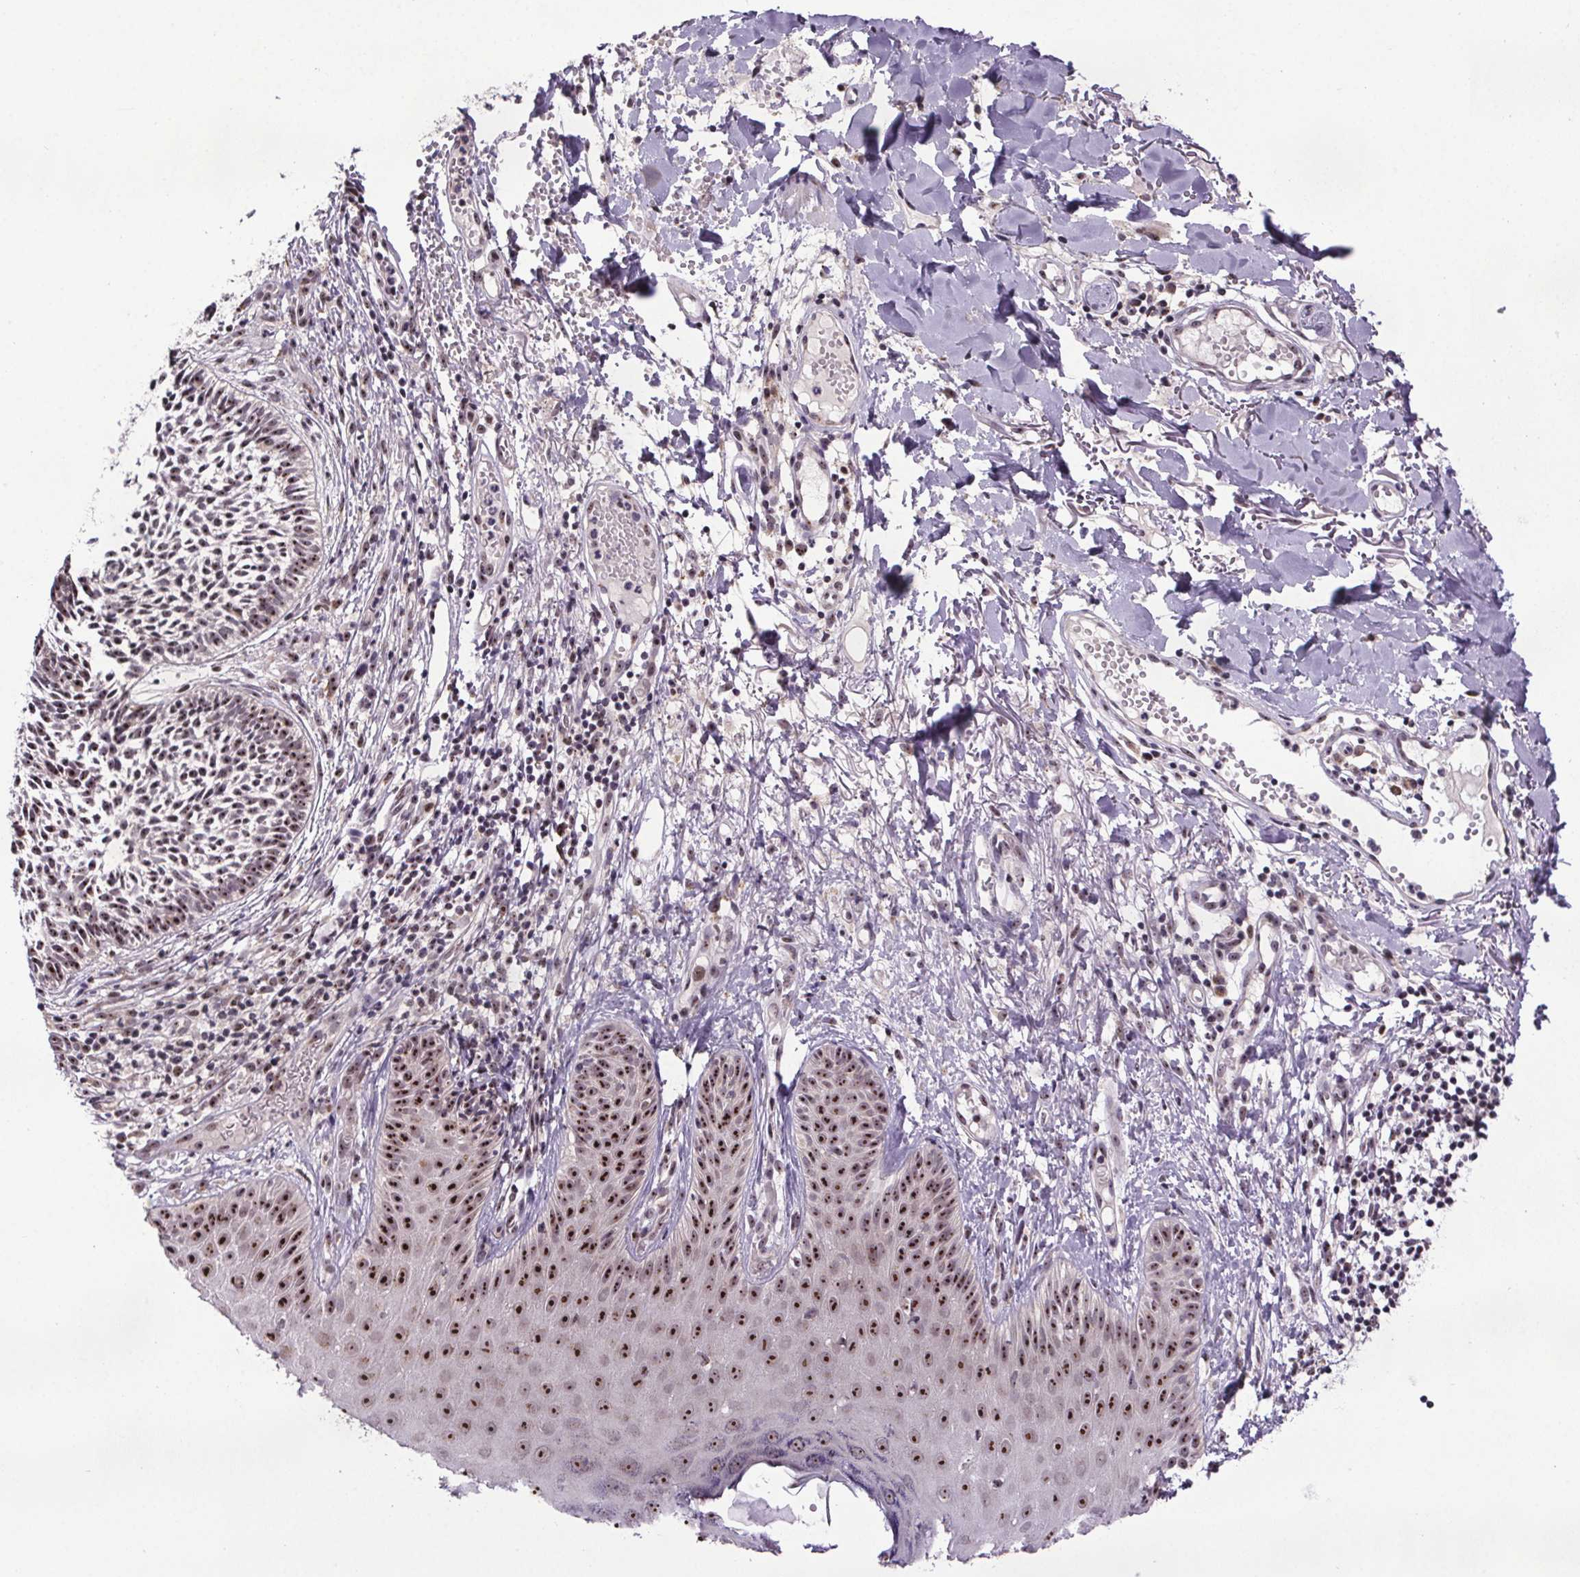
{"staining": {"intensity": "moderate", "quantity": ">75%", "location": "nuclear"}, "tissue": "skin cancer", "cell_type": "Tumor cells", "image_type": "cancer", "snomed": [{"axis": "morphology", "description": "Basal cell carcinoma"}, {"axis": "topography", "description": "Skin"}], "caption": "Skin cancer stained with DAB (3,3'-diaminobenzidine) immunohistochemistry (IHC) reveals medium levels of moderate nuclear positivity in about >75% of tumor cells.", "gene": "ATMIN", "patient": {"sex": "male", "age": 78}}